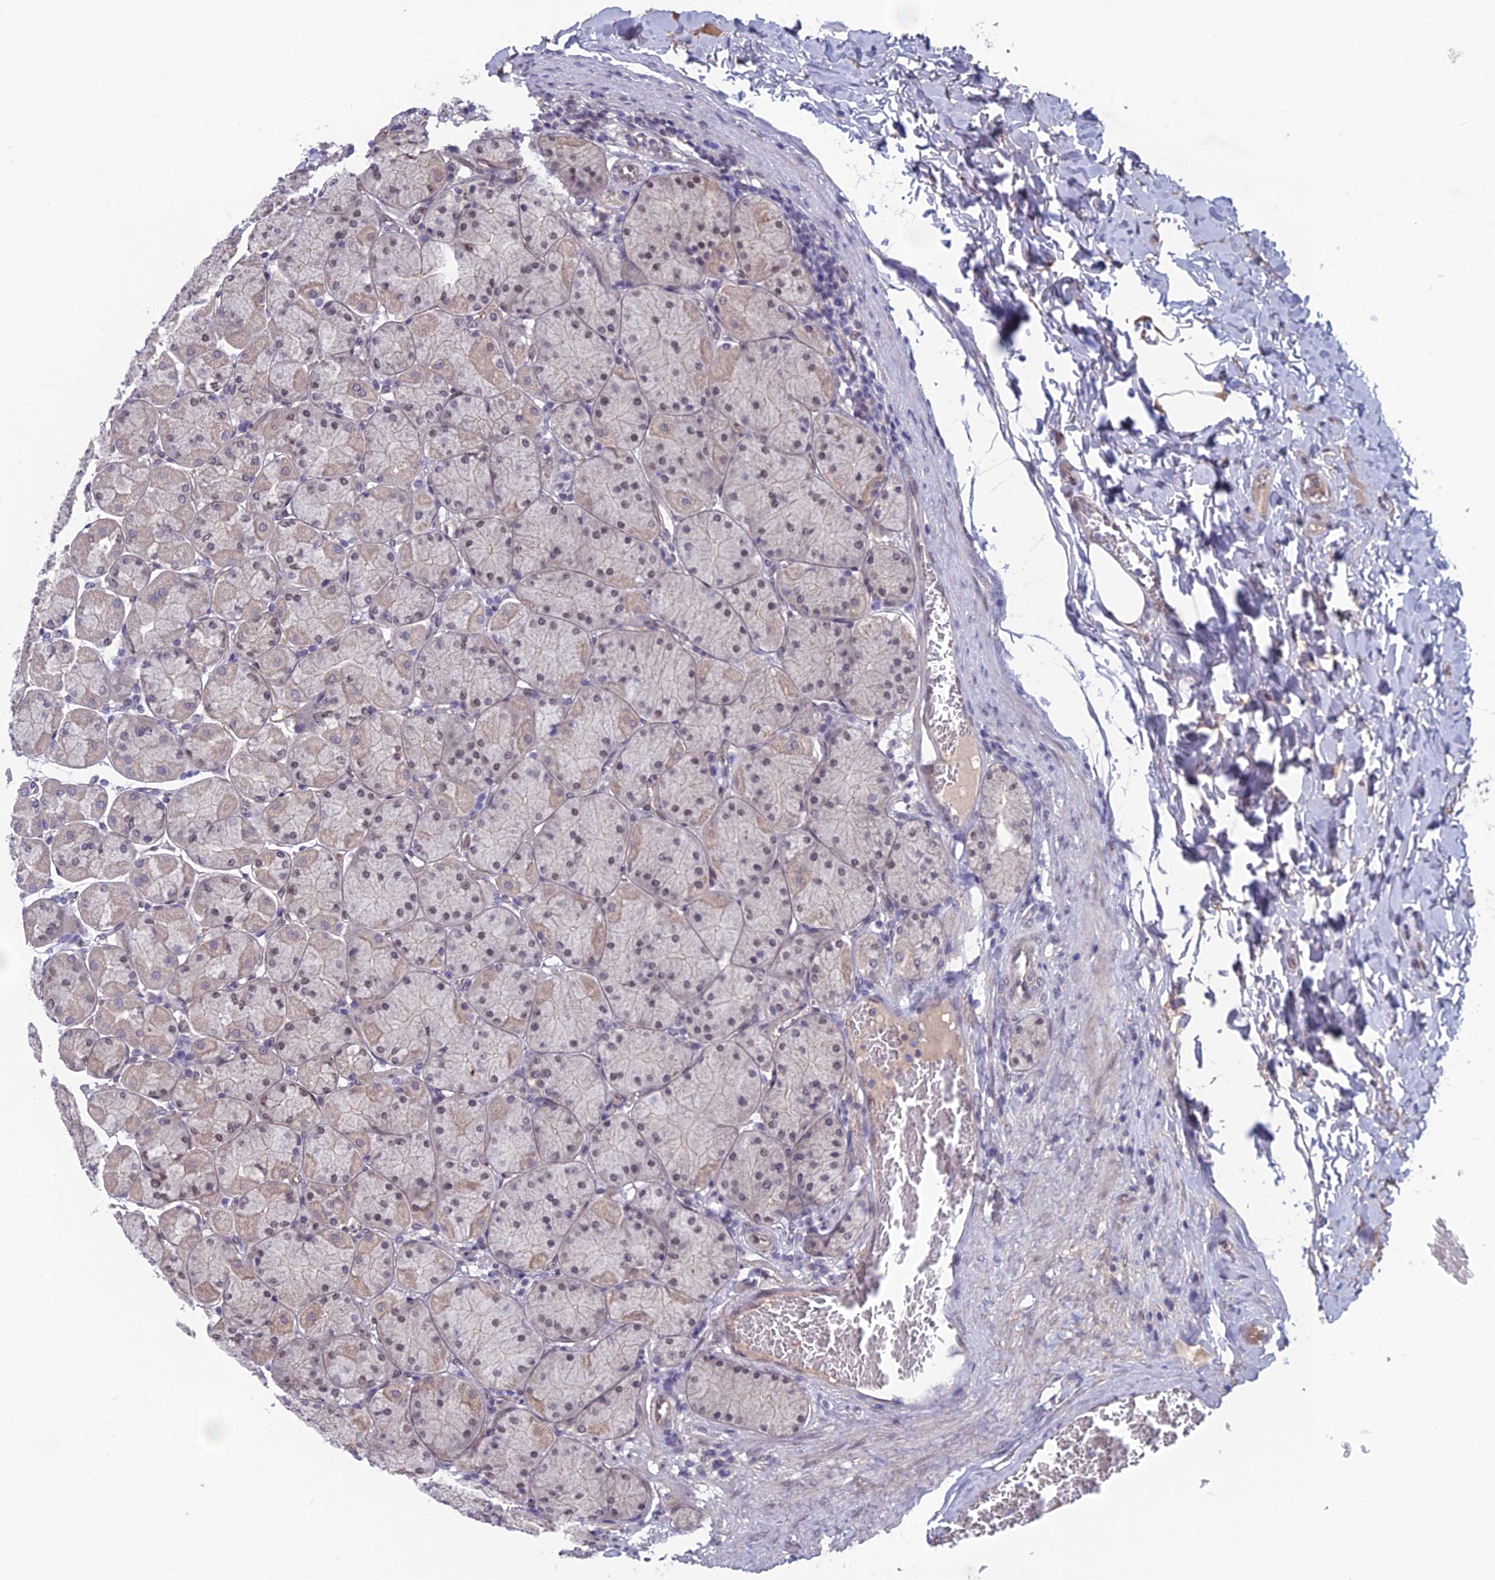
{"staining": {"intensity": "moderate", "quantity": "25%-75%", "location": "nuclear"}, "tissue": "stomach", "cell_type": "Glandular cells", "image_type": "normal", "snomed": [{"axis": "morphology", "description": "Normal tissue, NOS"}, {"axis": "topography", "description": "Stomach, upper"}], "caption": "IHC (DAB (3,3'-diaminobenzidine)) staining of normal stomach exhibits moderate nuclear protein expression in approximately 25%-75% of glandular cells.", "gene": "FKBPL", "patient": {"sex": "female", "age": 56}}